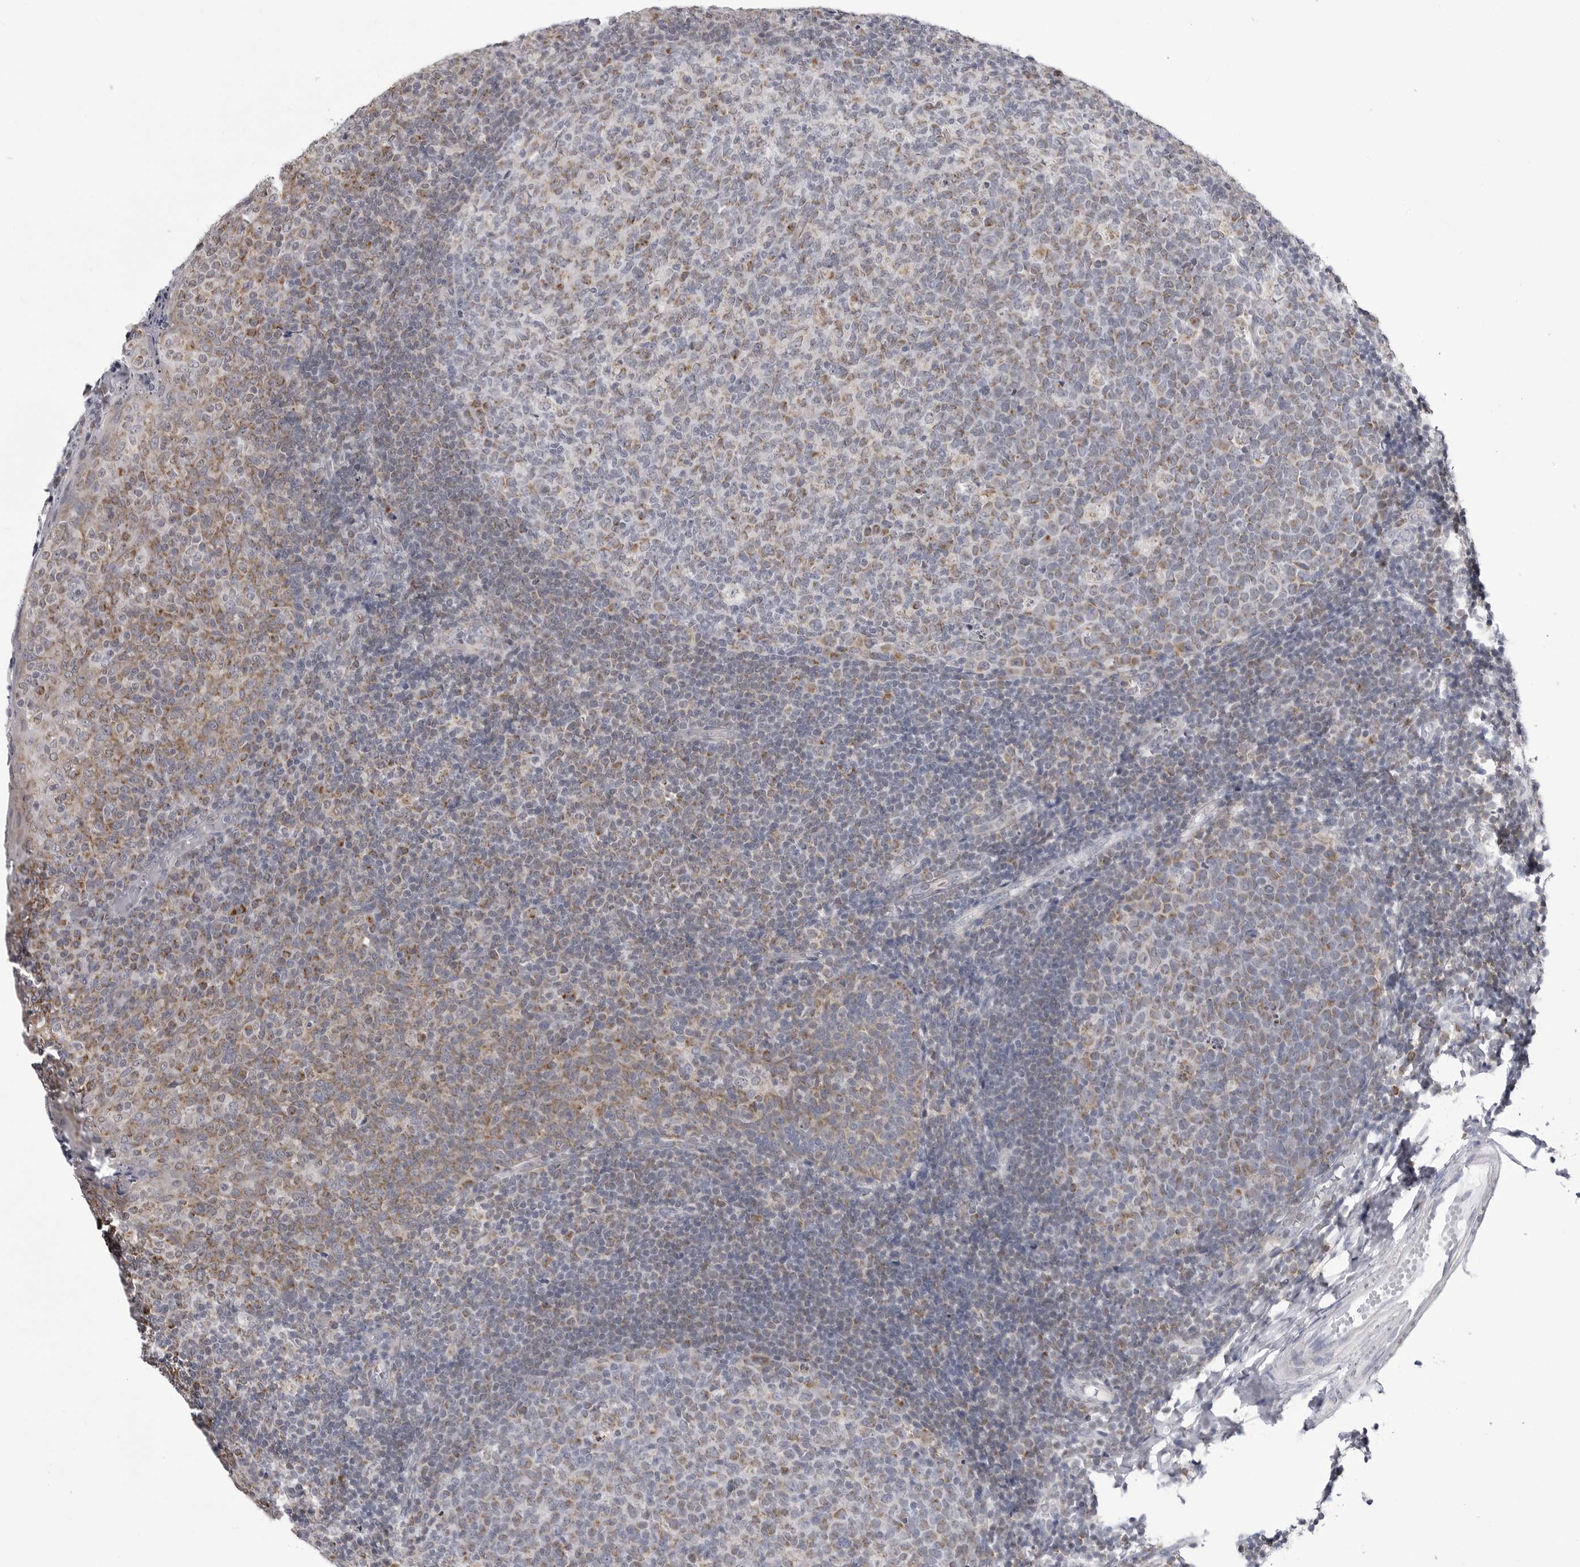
{"staining": {"intensity": "weak", "quantity": "25%-75%", "location": "cytoplasmic/membranous"}, "tissue": "tonsil", "cell_type": "Germinal center cells", "image_type": "normal", "snomed": [{"axis": "morphology", "description": "Normal tissue, NOS"}, {"axis": "topography", "description": "Tonsil"}], "caption": "Brown immunohistochemical staining in unremarkable tonsil demonstrates weak cytoplasmic/membranous positivity in approximately 25%-75% of germinal center cells. (brown staining indicates protein expression, while blue staining denotes nuclei).", "gene": "FH", "patient": {"sex": "female", "age": 19}}